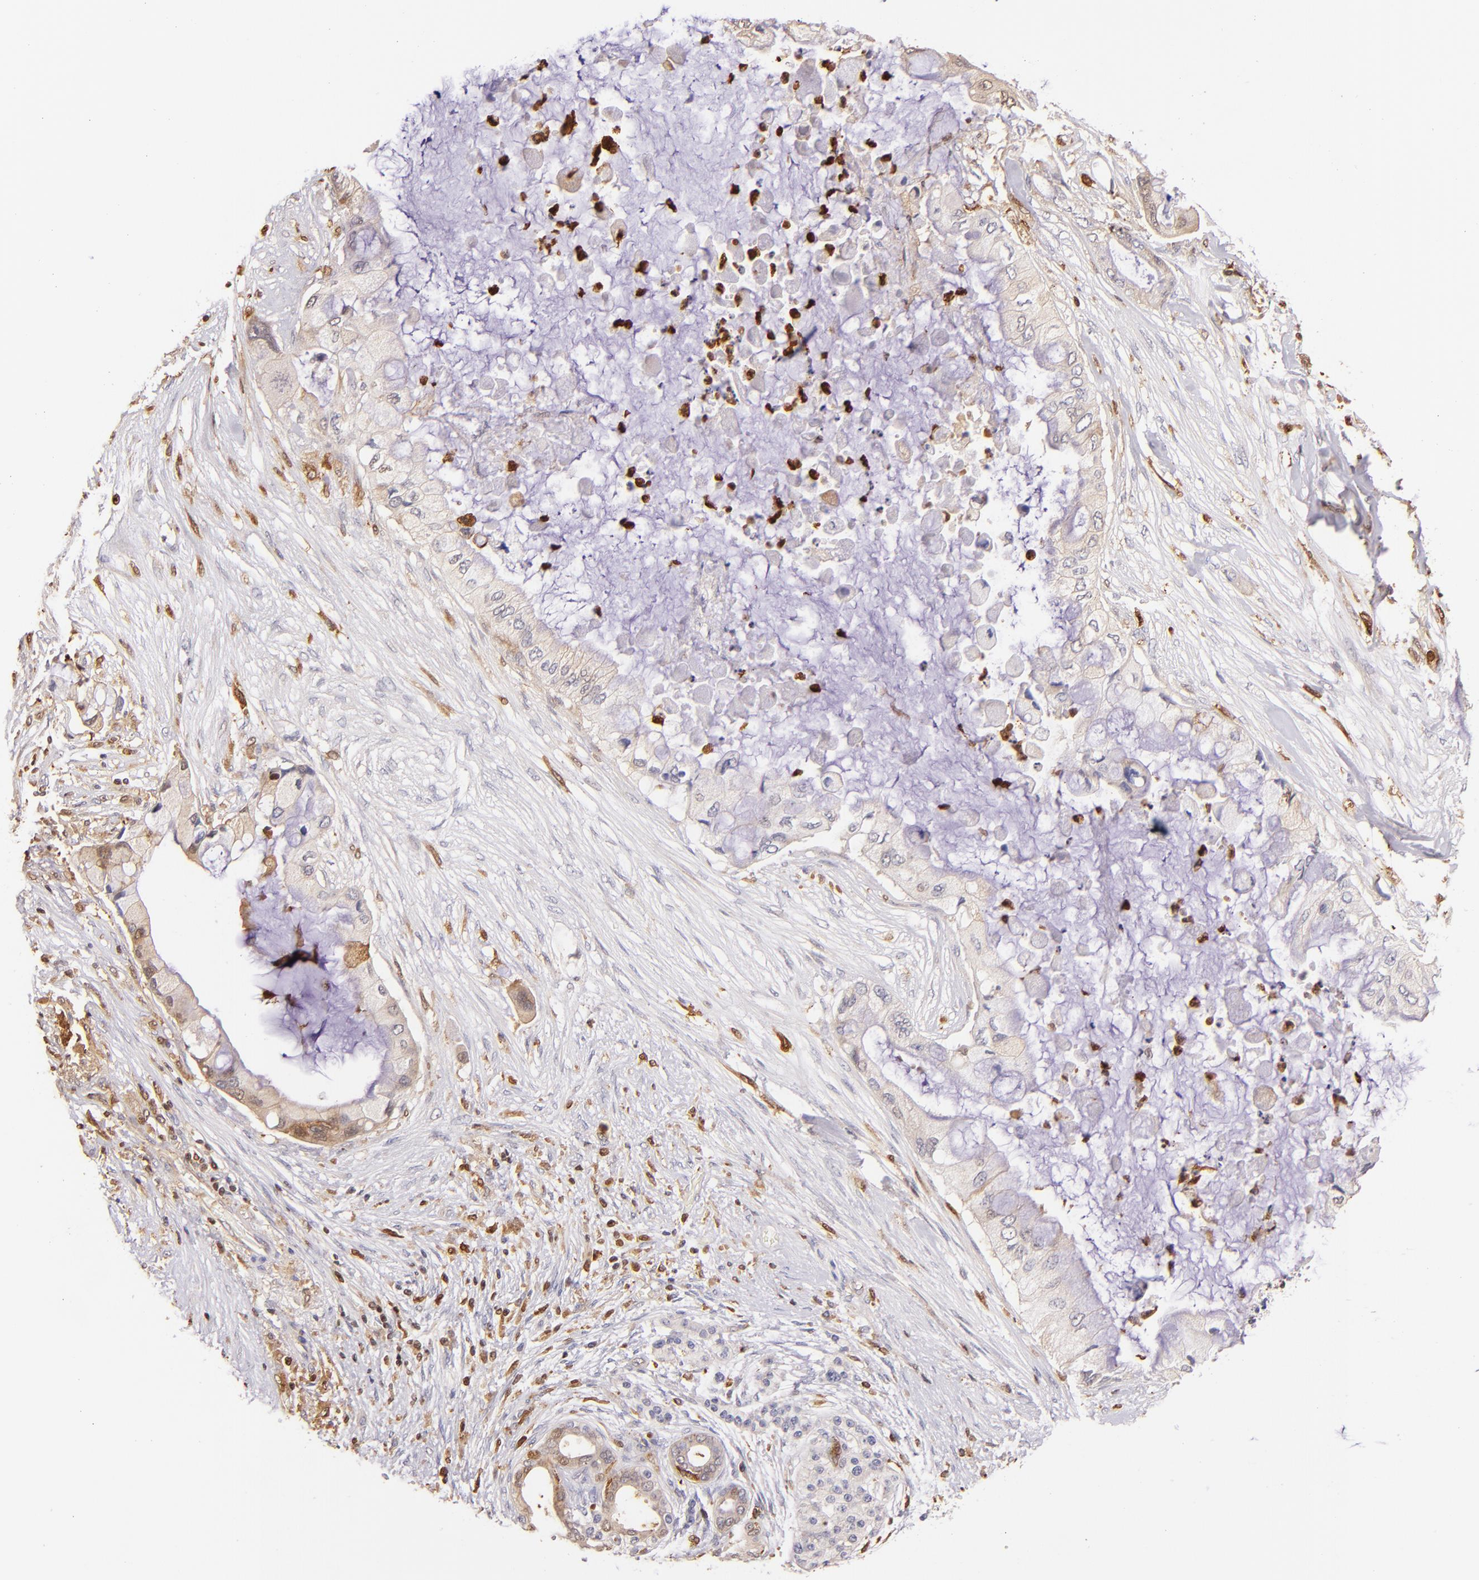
{"staining": {"intensity": "moderate", "quantity": "25%-75%", "location": "cytoplasmic/membranous"}, "tissue": "pancreatic cancer", "cell_type": "Tumor cells", "image_type": "cancer", "snomed": [{"axis": "morphology", "description": "Adenocarcinoma, NOS"}, {"axis": "topography", "description": "Pancreas"}], "caption": "Protein expression analysis of human adenocarcinoma (pancreatic) reveals moderate cytoplasmic/membranous positivity in about 25%-75% of tumor cells.", "gene": "BTK", "patient": {"sex": "female", "age": 59}}